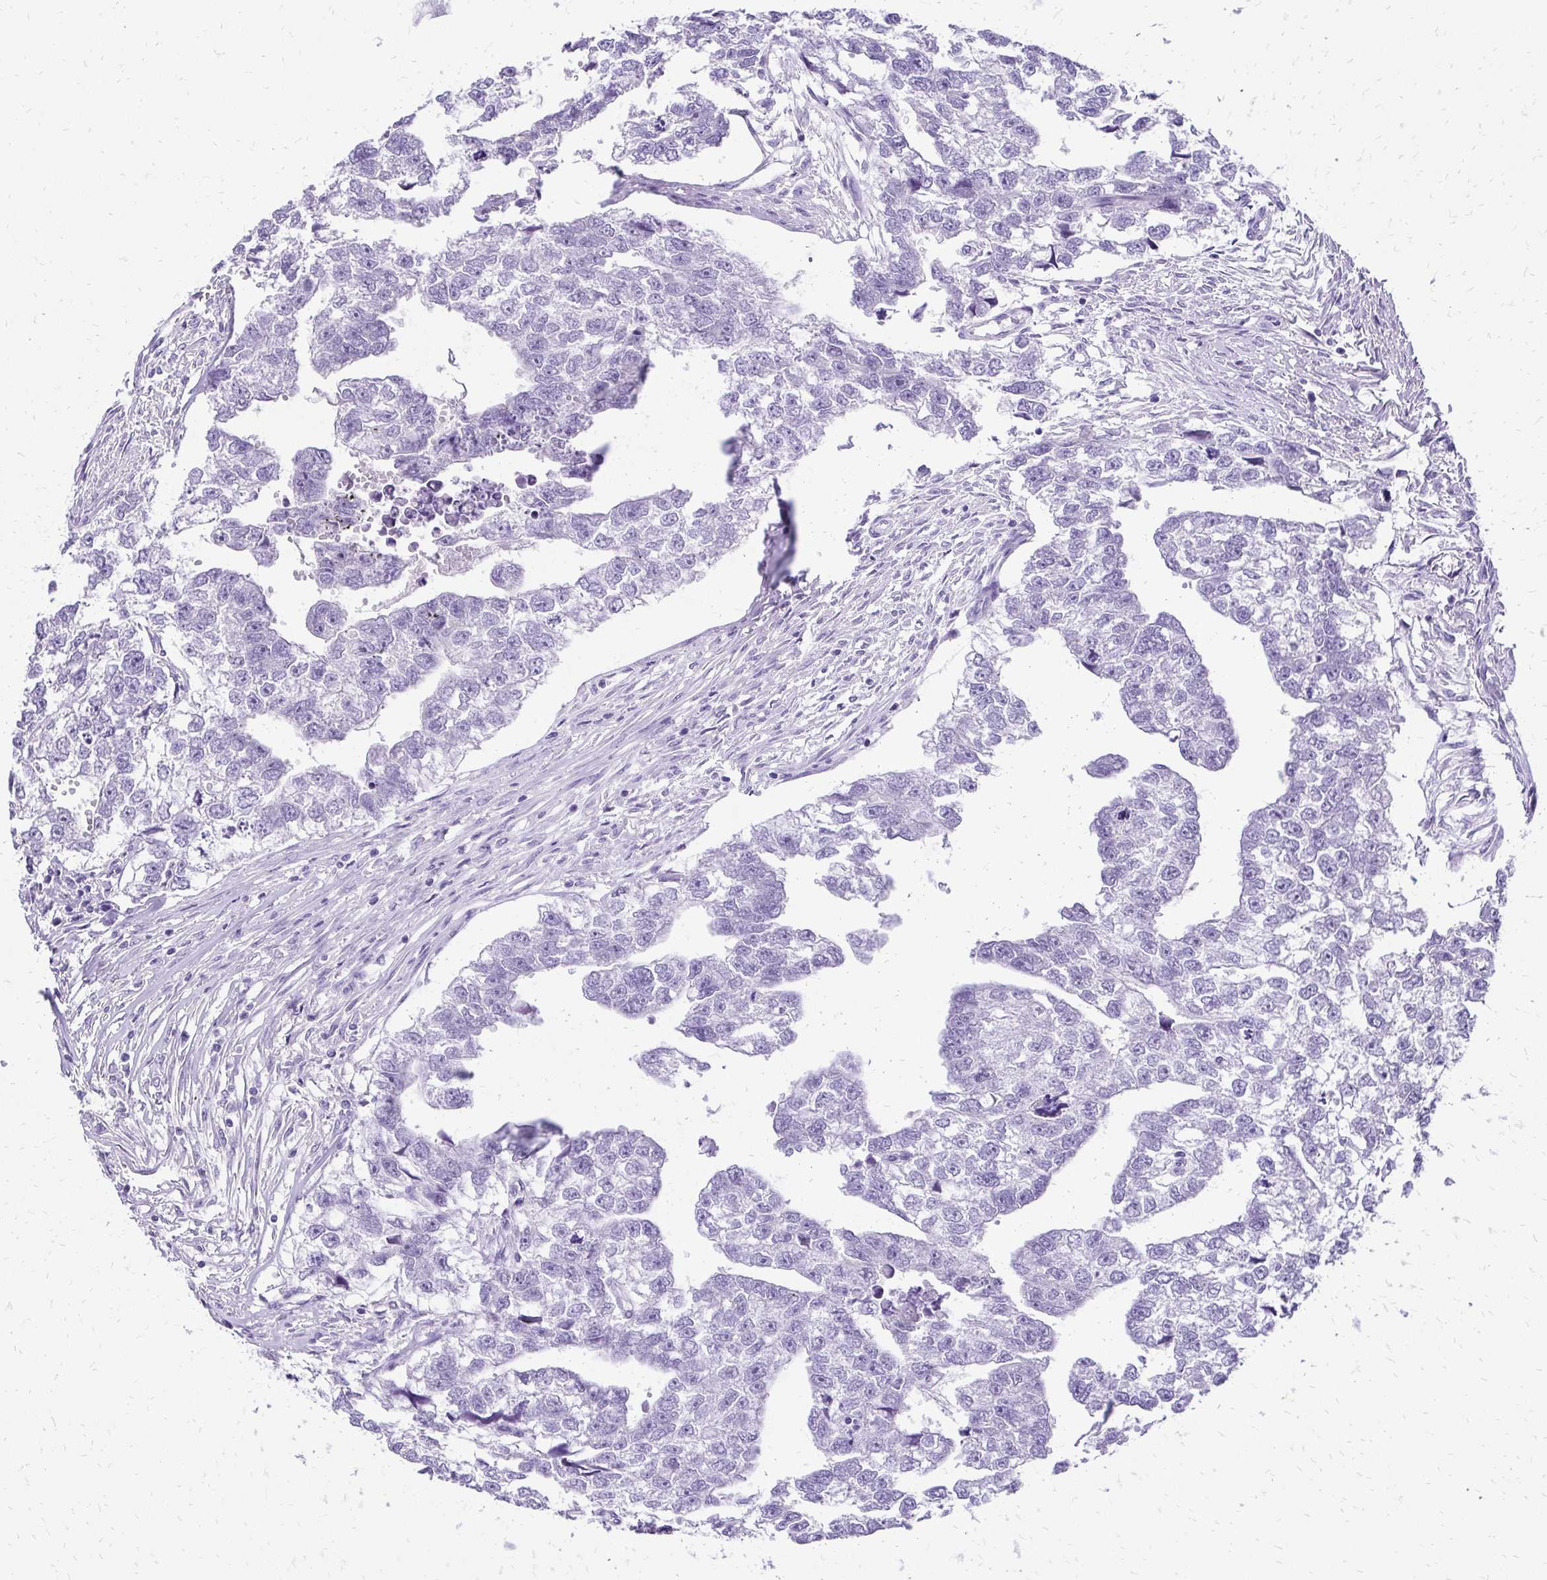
{"staining": {"intensity": "negative", "quantity": "none", "location": "none"}, "tissue": "testis cancer", "cell_type": "Tumor cells", "image_type": "cancer", "snomed": [{"axis": "morphology", "description": "Carcinoma, Embryonal, NOS"}, {"axis": "morphology", "description": "Teratoma, malignant, NOS"}, {"axis": "topography", "description": "Testis"}], "caption": "Immunohistochemical staining of embryonal carcinoma (testis) demonstrates no significant staining in tumor cells.", "gene": "SLC32A1", "patient": {"sex": "male", "age": 44}}